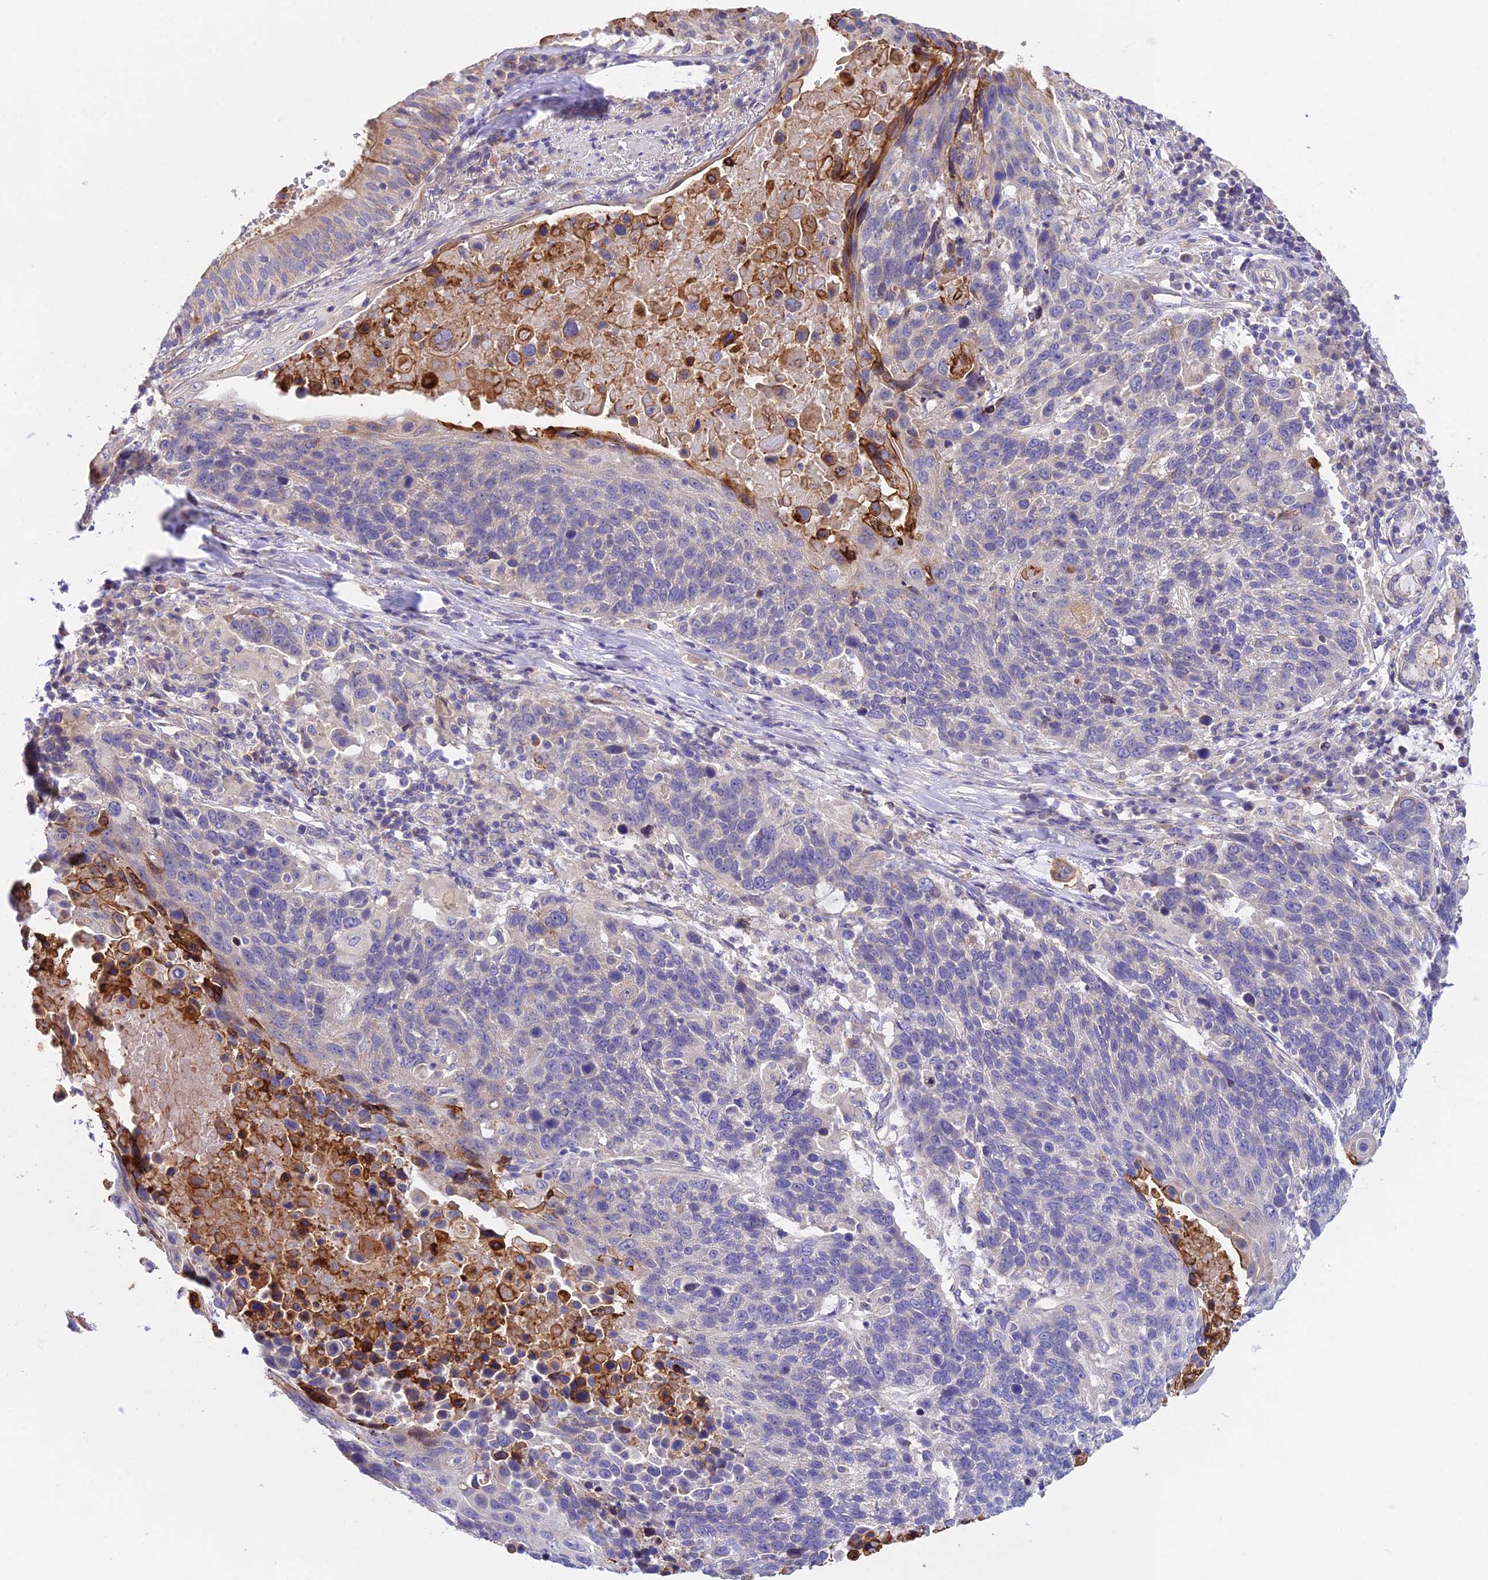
{"staining": {"intensity": "negative", "quantity": "none", "location": "none"}, "tissue": "lung cancer", "cell_type": "Tumor cells", "image_type": "cancer", "snomed": [{"axis": "morphology", "description": "Squamous cell carcinoma, NOS"}, {"axis": "topography", "description": "Lung"}], "caption": "The histopathology image exhibits no staining of tumor cells in squamous cell carcinoma (lung).", "gene": "TRIM43B", "patient": {"sex": "male", "age": 66}}